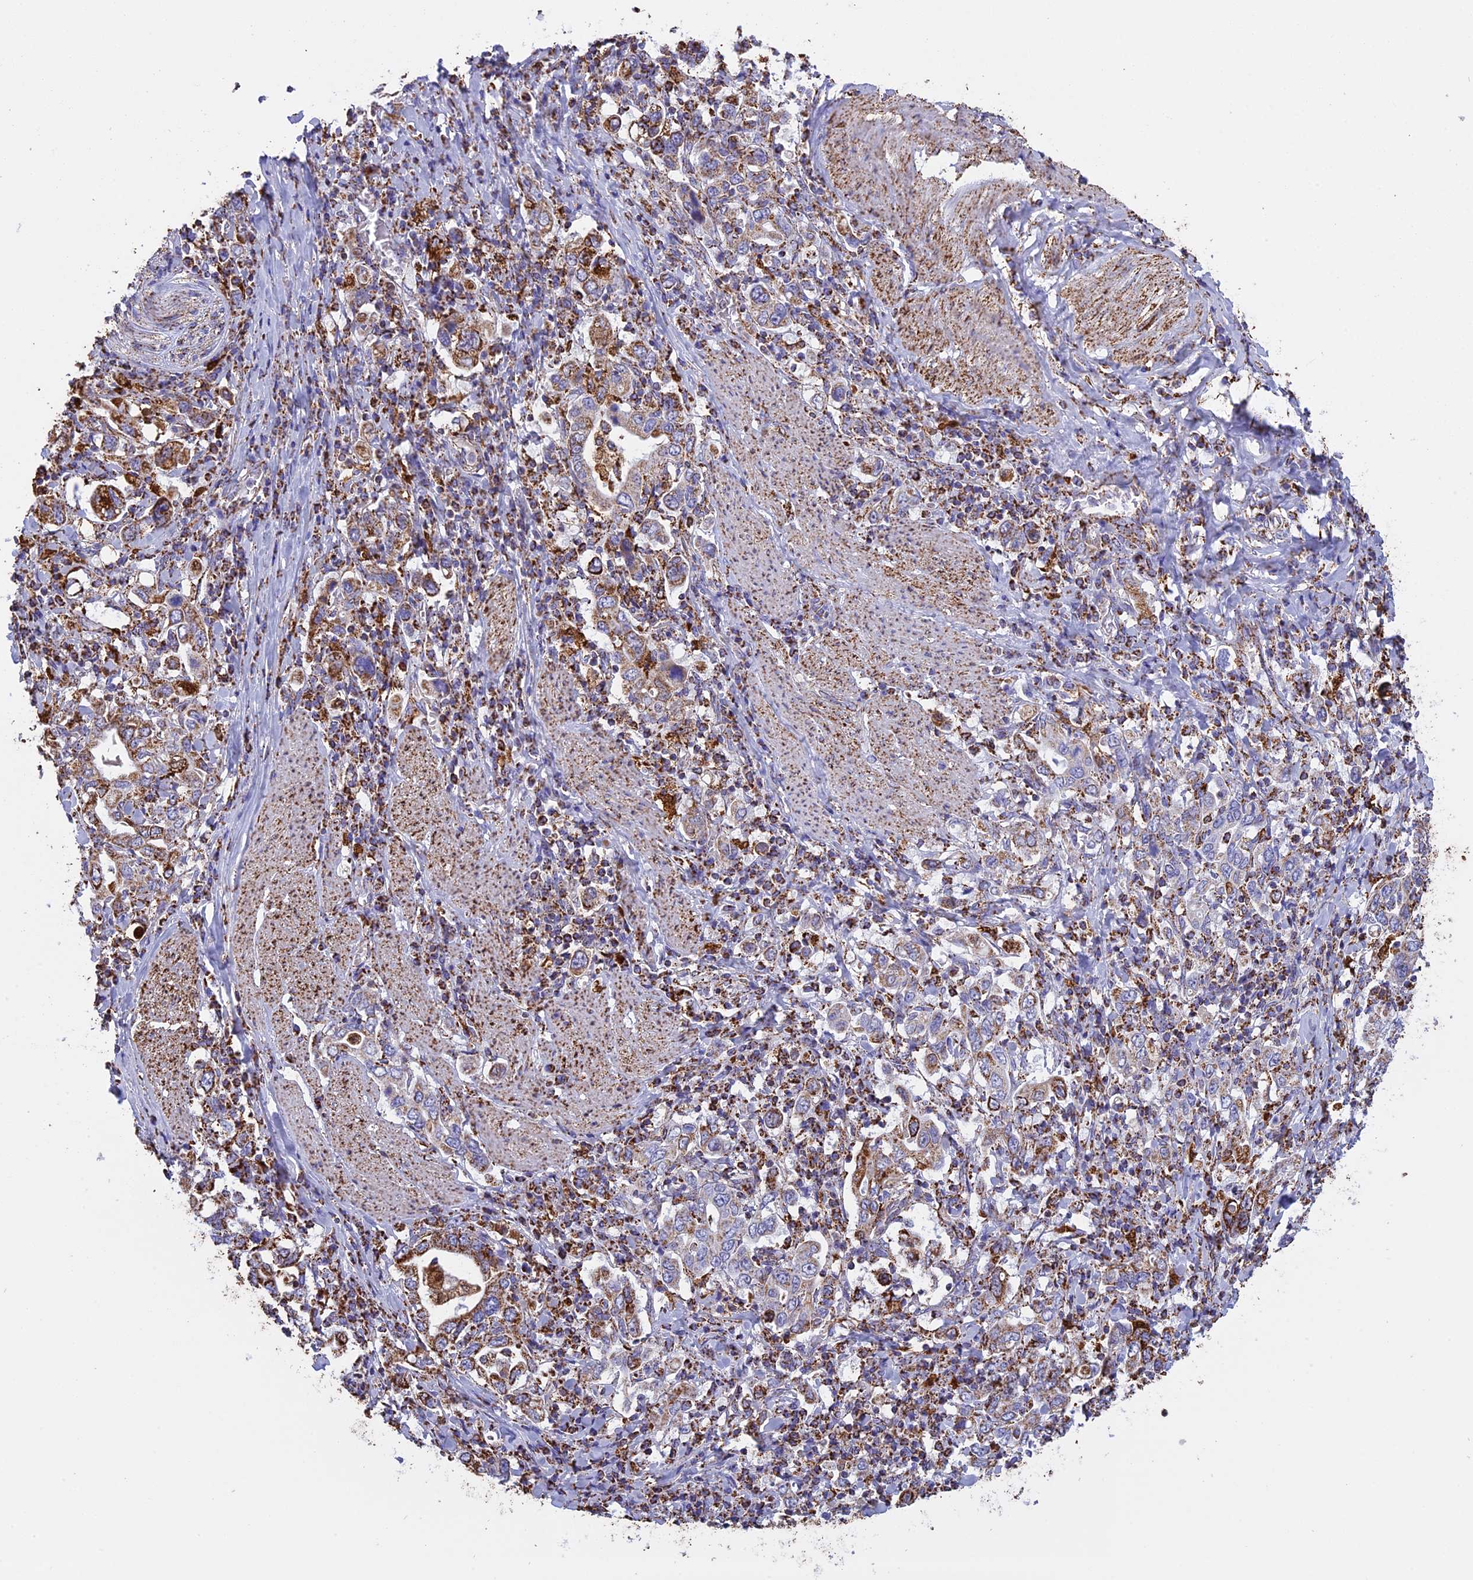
{"staining": {"intensity": "moderate", "quantity": "25%-75%", "location": "cytoplasmic/membranous"}, "tissue": "stomach cancer", "cell_type": "Tumor cells", "image_type": "cancer", "snomed": [{"axis": "morphology", "description": "Adenocarcinoma, NOS"}, {"axis": "topography", "description": "Stomach, upper"}], "caption": "Brown immunohistochemical staining in human stomach adenocarcinoma displays moderate cytoplasmic/membranous positivity in about 25%-75% of tumor cells. The staining was performed using DAB (3,3'-diaminobenzidine) to visualize the protein expression in brown, while the nuclei were stained in blue with hematoxylin (Magnification: 20x).", "gene": "KCNG1", "patient": {"sex": "male", "age": 62}}